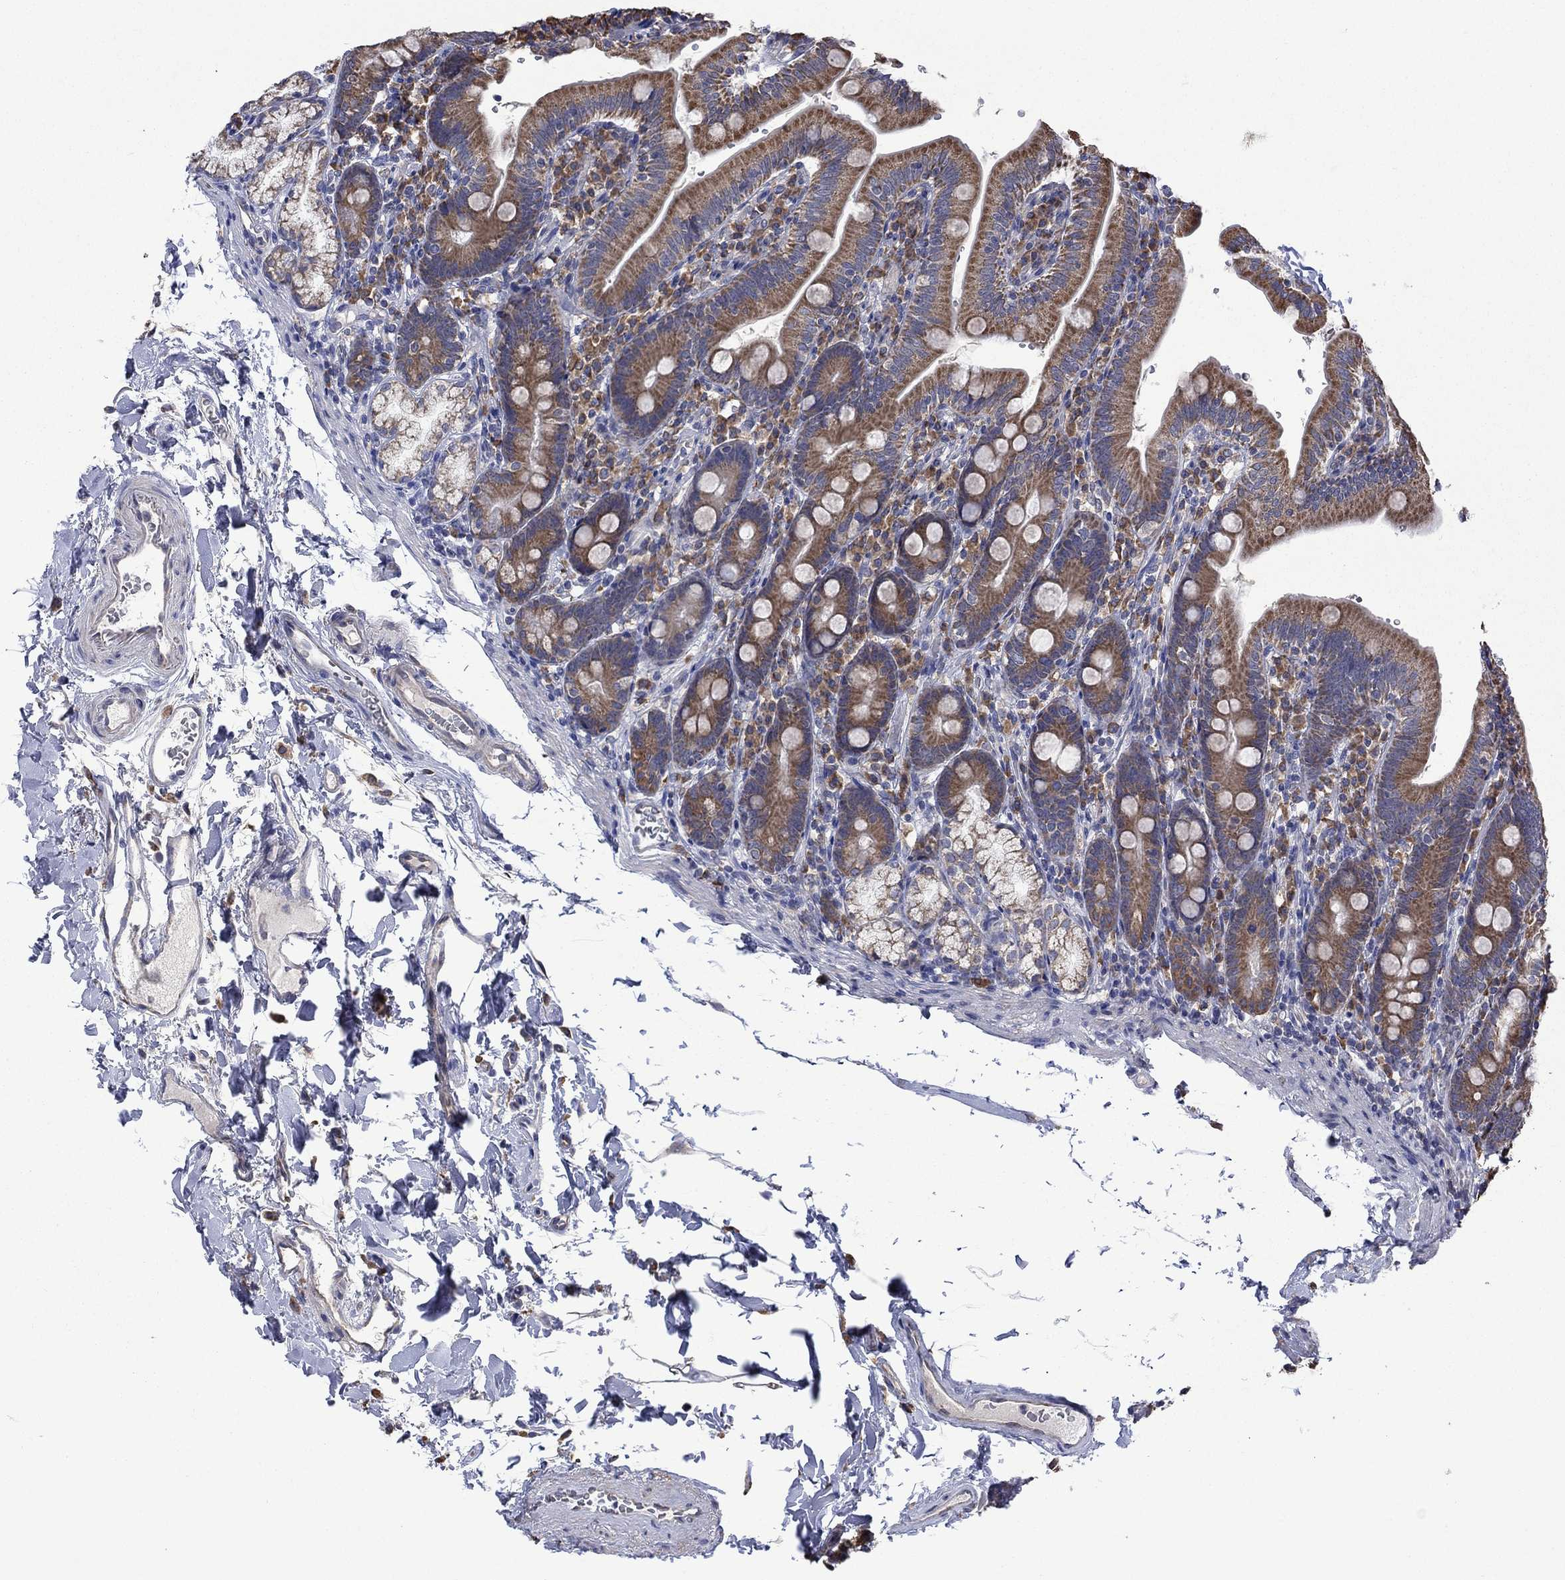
{"staining": {"intensity": "strong", "quantity": ">75%", "location": "cytoplasmic/membranous"}, "tissue": "duodenum", "cell_type": "Glandular cells", "image_type": "normal", "snomed": [{"axis": "morphology", "description": "Normal tissue, NOS"}, {"axis": "topography", "description": "Duodenum"}], "caption": "Brown immunohistochemical staining in unremarkable human duodenum shows strong cytoplasmic/membranous expression in approximately >75% of glandular cells. The staining was performed using DAB (3,3'-diaminobenzidine) to visualize the protein expression in brown, while the nuclei were stained in blue with hematoxylin (Magnification: 20x).", "gene": "FURIN", "patient": {"sex": "female", "age": 67}}